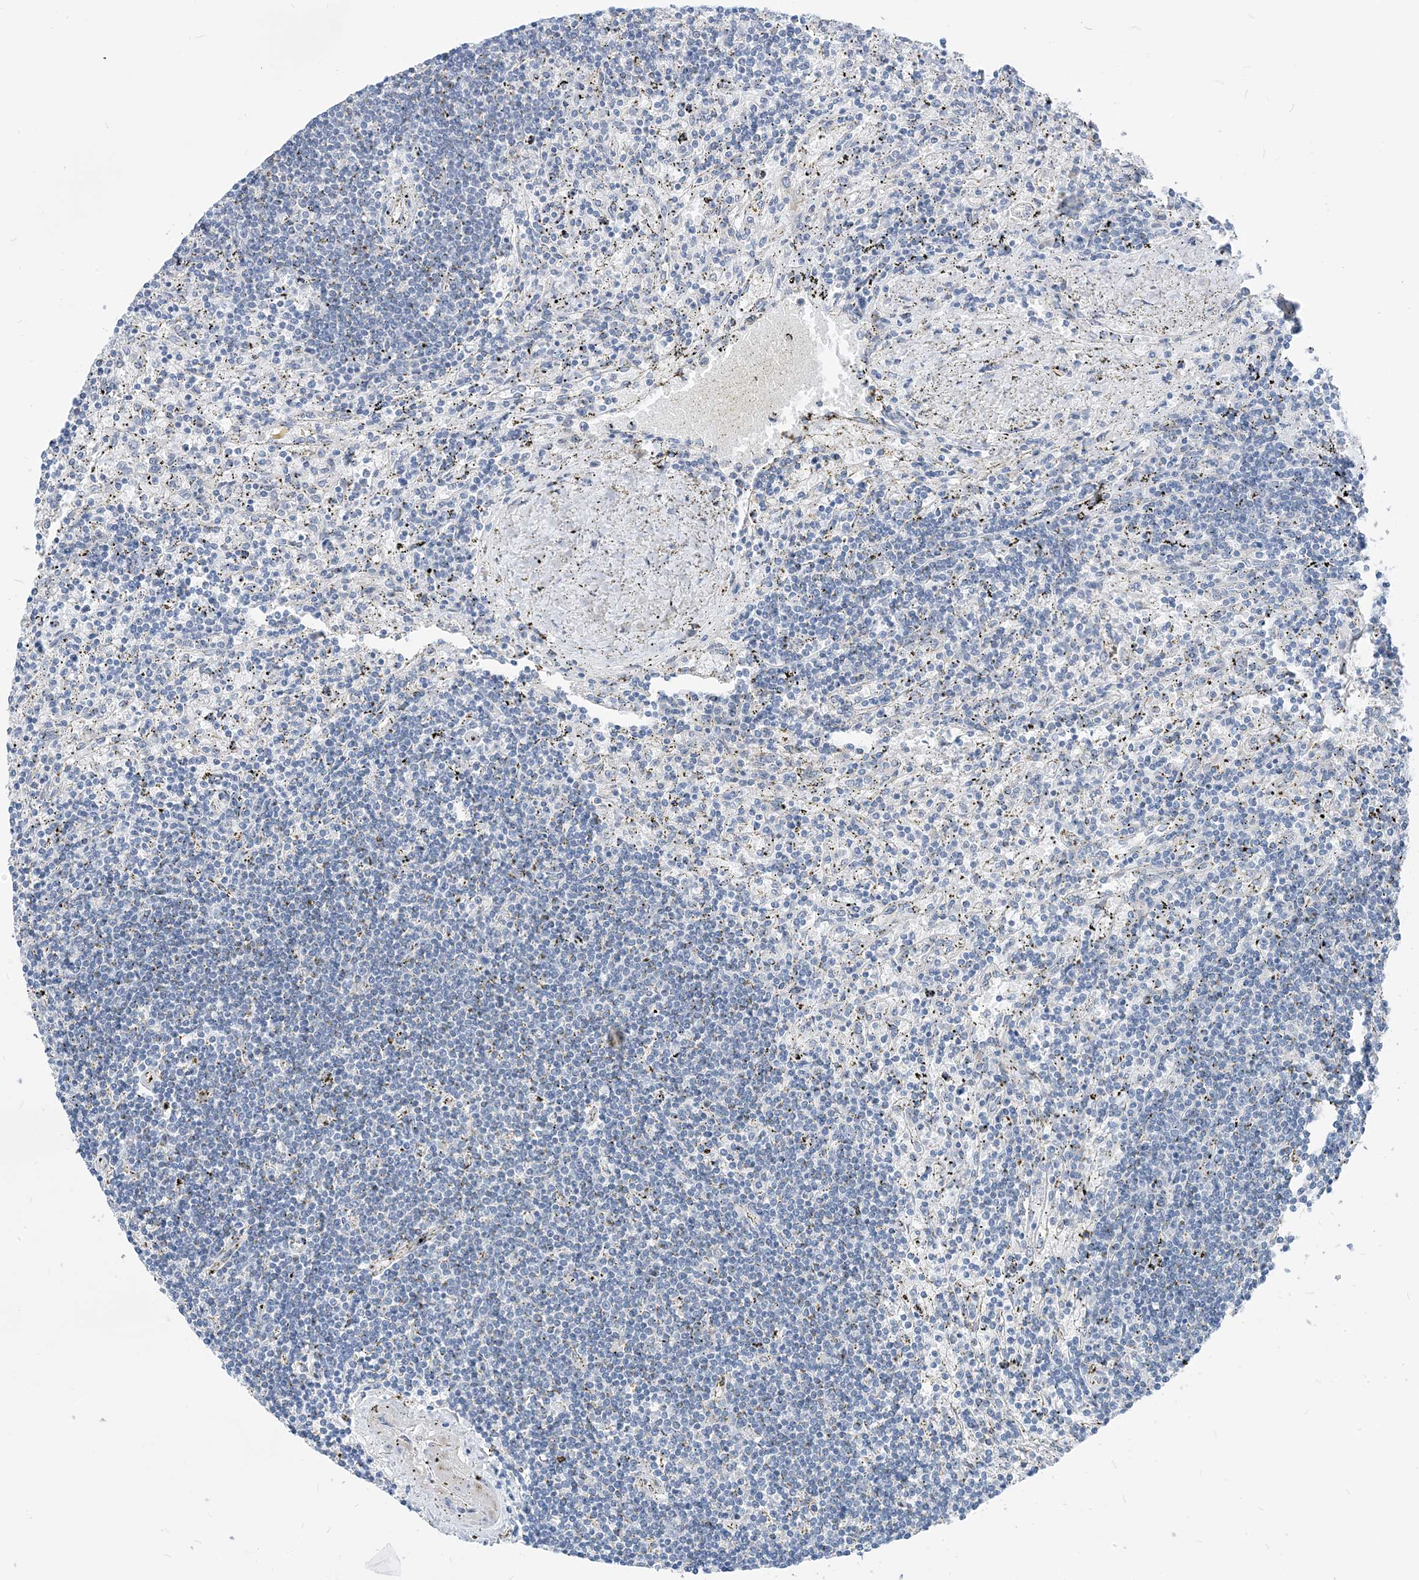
{"staining": {"intensity": "negative", "quantity": "none", "location": "none"}, "tissue": "lymphoma", "cell_type": "Tumor cells", "image_type": "cancer", "snomed": [{"axis": "morphology", "description": "Malignant lymphoma, non-Hodgkin's type, Low grade"}, {"axis": "topography", "description": "Spleen"}], "caption": "Immunohistochemistry (IHC) of malignant lymphoma, non-Hodgkin's type (low-grade) exhibits no positivity in tumor cells.", "gene": "PLEKHA3", "patient": {"sex": "male", "age": 76}}